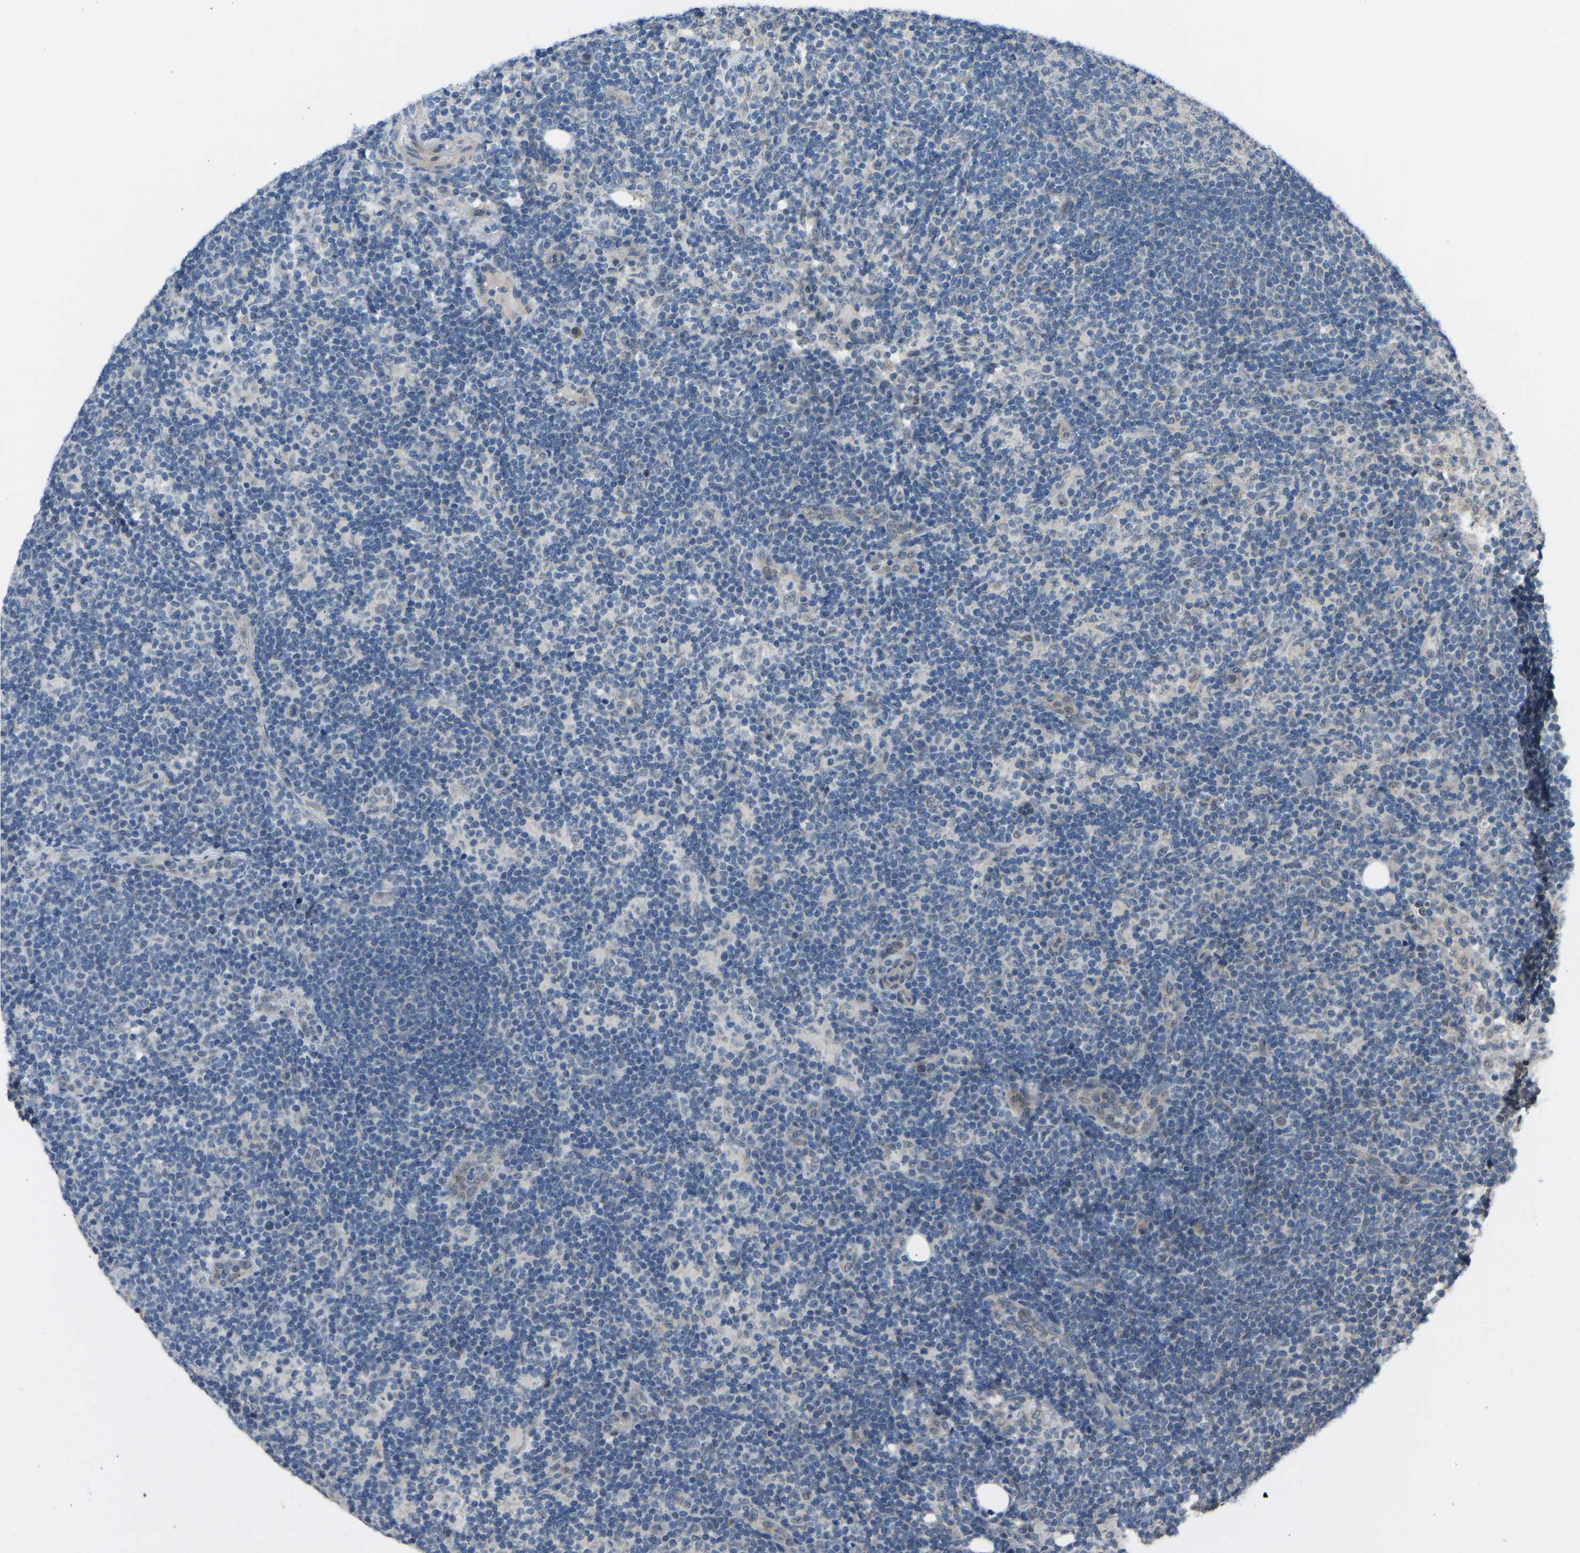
{"staining": {"intensity": "negative", "quantity": "none", "location": "none"}, "tissue": "lymph node", "cell_type": "Germinal center cells", "image_type": "normal", "snomed": [{"axis": "morphology", "description": "Normal tissue, NOS"}, {"axis": "morphology", "description": "Carcinoid, malignant, NOS"}, {"axis": "topography", "description": "Lymph node"}], "caption": "The immunohistochemistry (IHC) histopathology image has no significant staining in germinal center cells of lymph node.", "gene": "CDK2AP1", "patient": {"sex": "male", "age": 47}}